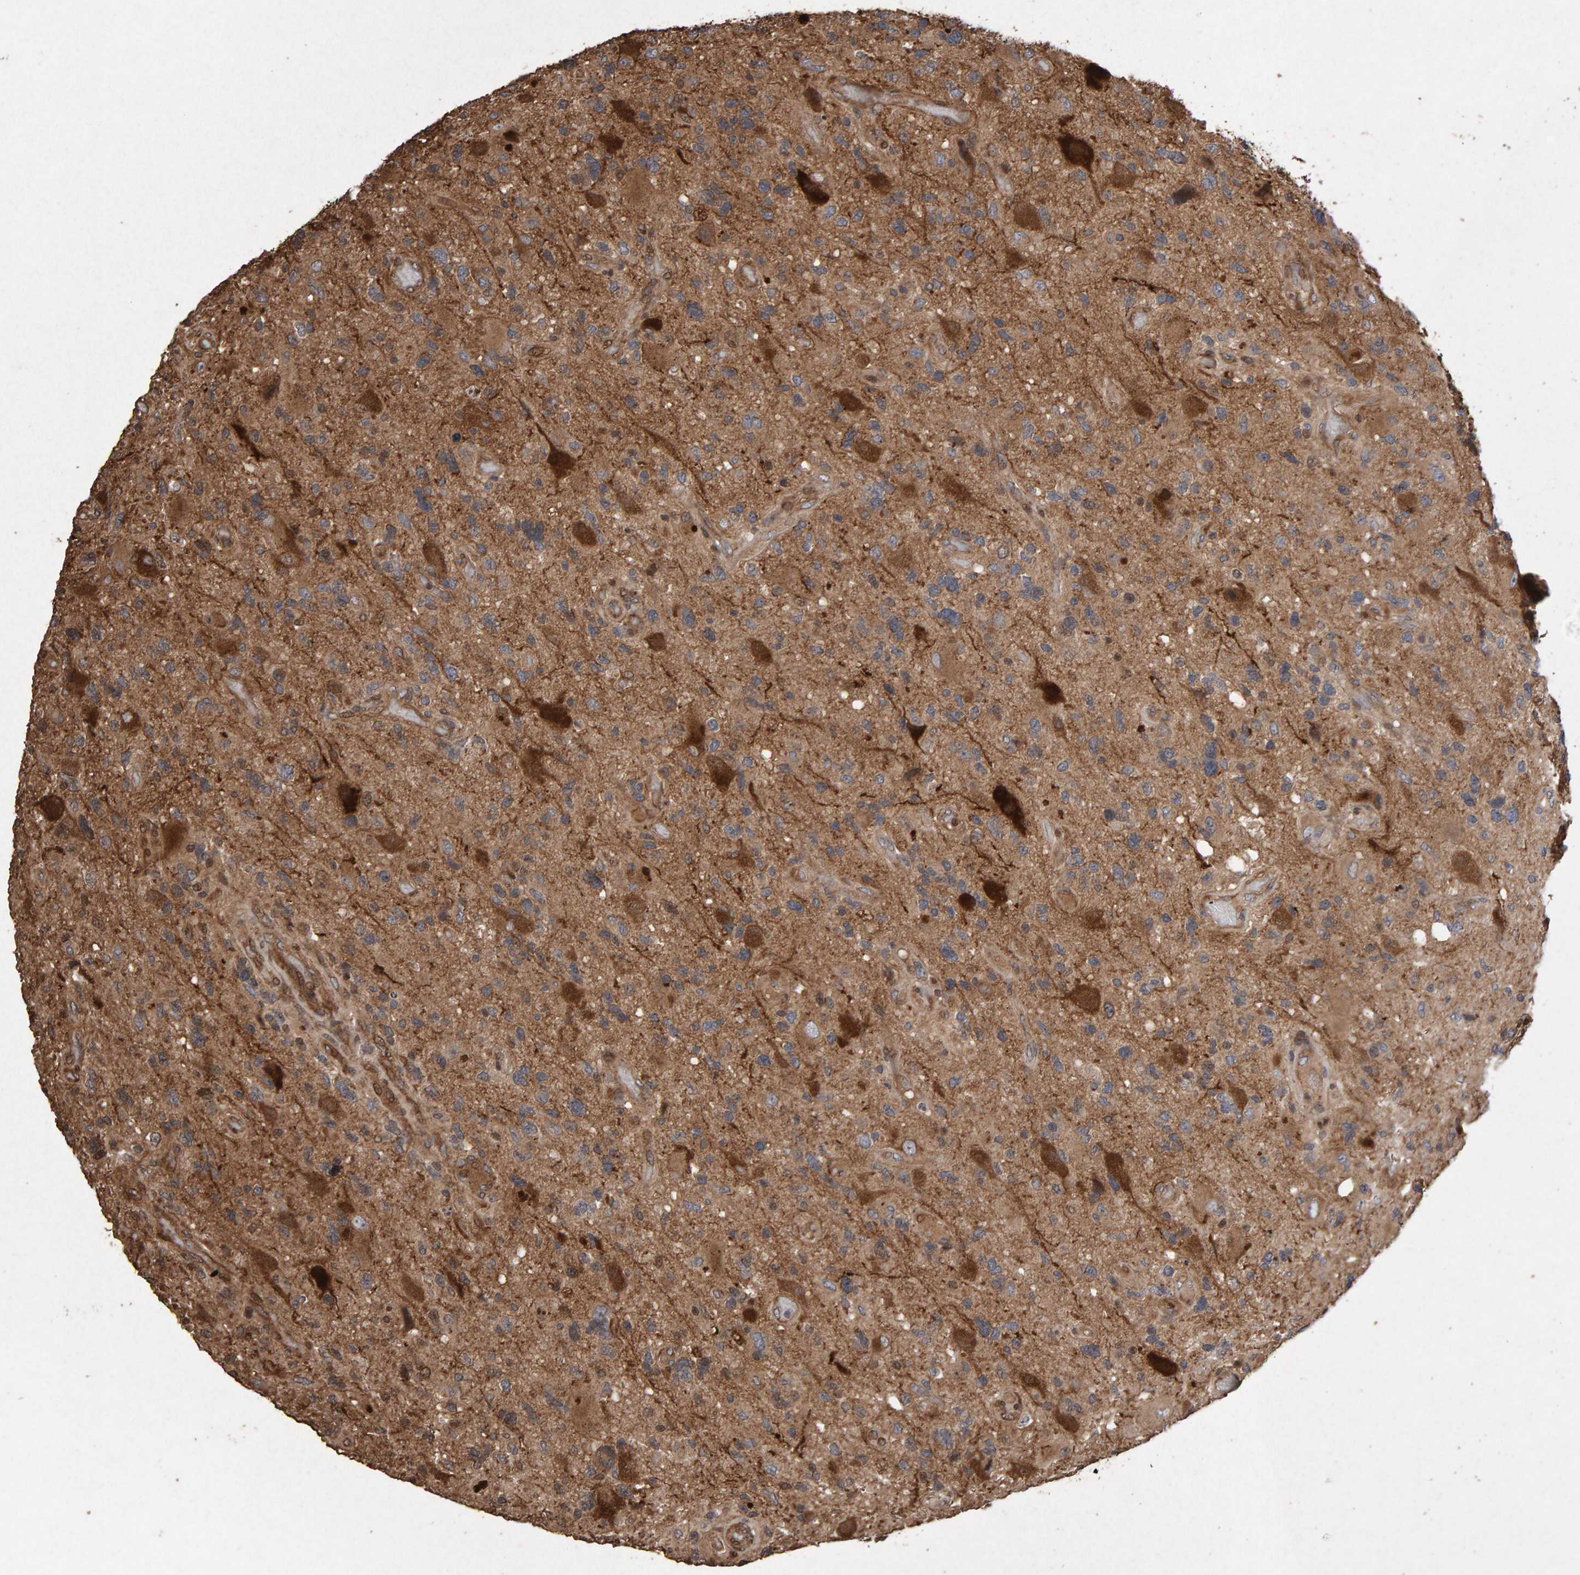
{"staining": {"intensity": "moderate", "quantity": ">75%", "location": "cytoplasmic/membranous"}, "tissue": "glioma", "cell_type": "Tumor cells", "image_type": "cancer", "snomed": [{"axis": "morphology", "description": "Glioma, malignant, High grade"}, {"axis": "topography", "description": "Brain"}], "caption": "Human high-grade glioma (malignant) stained for a protein (brown) exhibits moderate cytoplasmic/membranous positive expression in approximately >75% of tumor cells.", "gene": "OSBP2", "patient": {"sex": "male", "age": 33}}